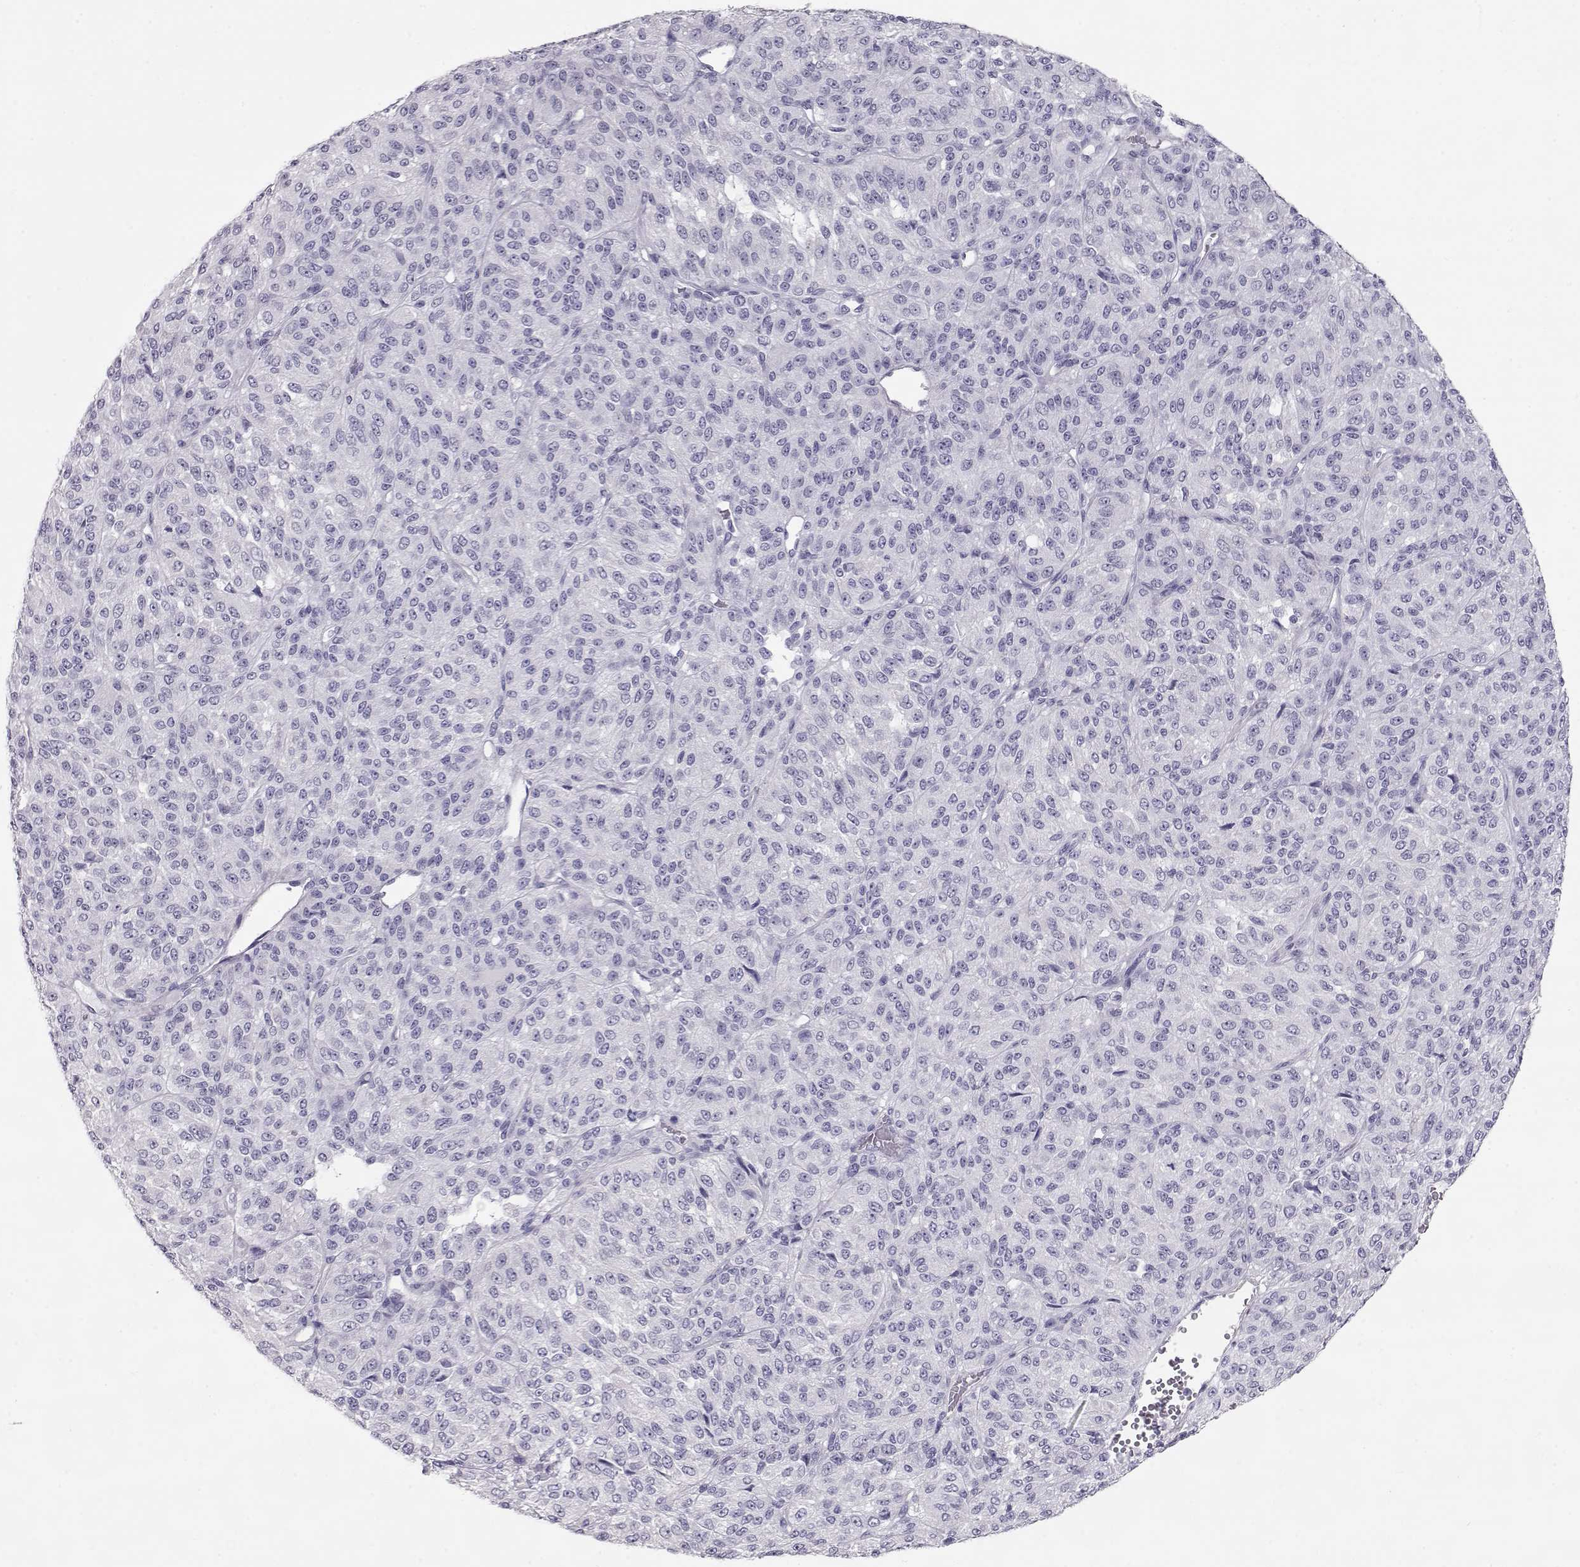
{"staining": {"intensity": "negative", "quantity": "none", "location": "none"}, "tissue": "melanoma", "cell_type": "Tumor cells", "image_type": "cancer", "snomed": [{"axis": "morphology", "description": "Malignant melanoma, Metastatic site"}, {"axis": "topography", "description": "Brain"}], "caption": "Protein analysis of malignant melanoma (metastatic site) reveals no significant expression in tumor cells.", "gene": "SLITRK3", "patient": {"sex": "female", "age": 56}}